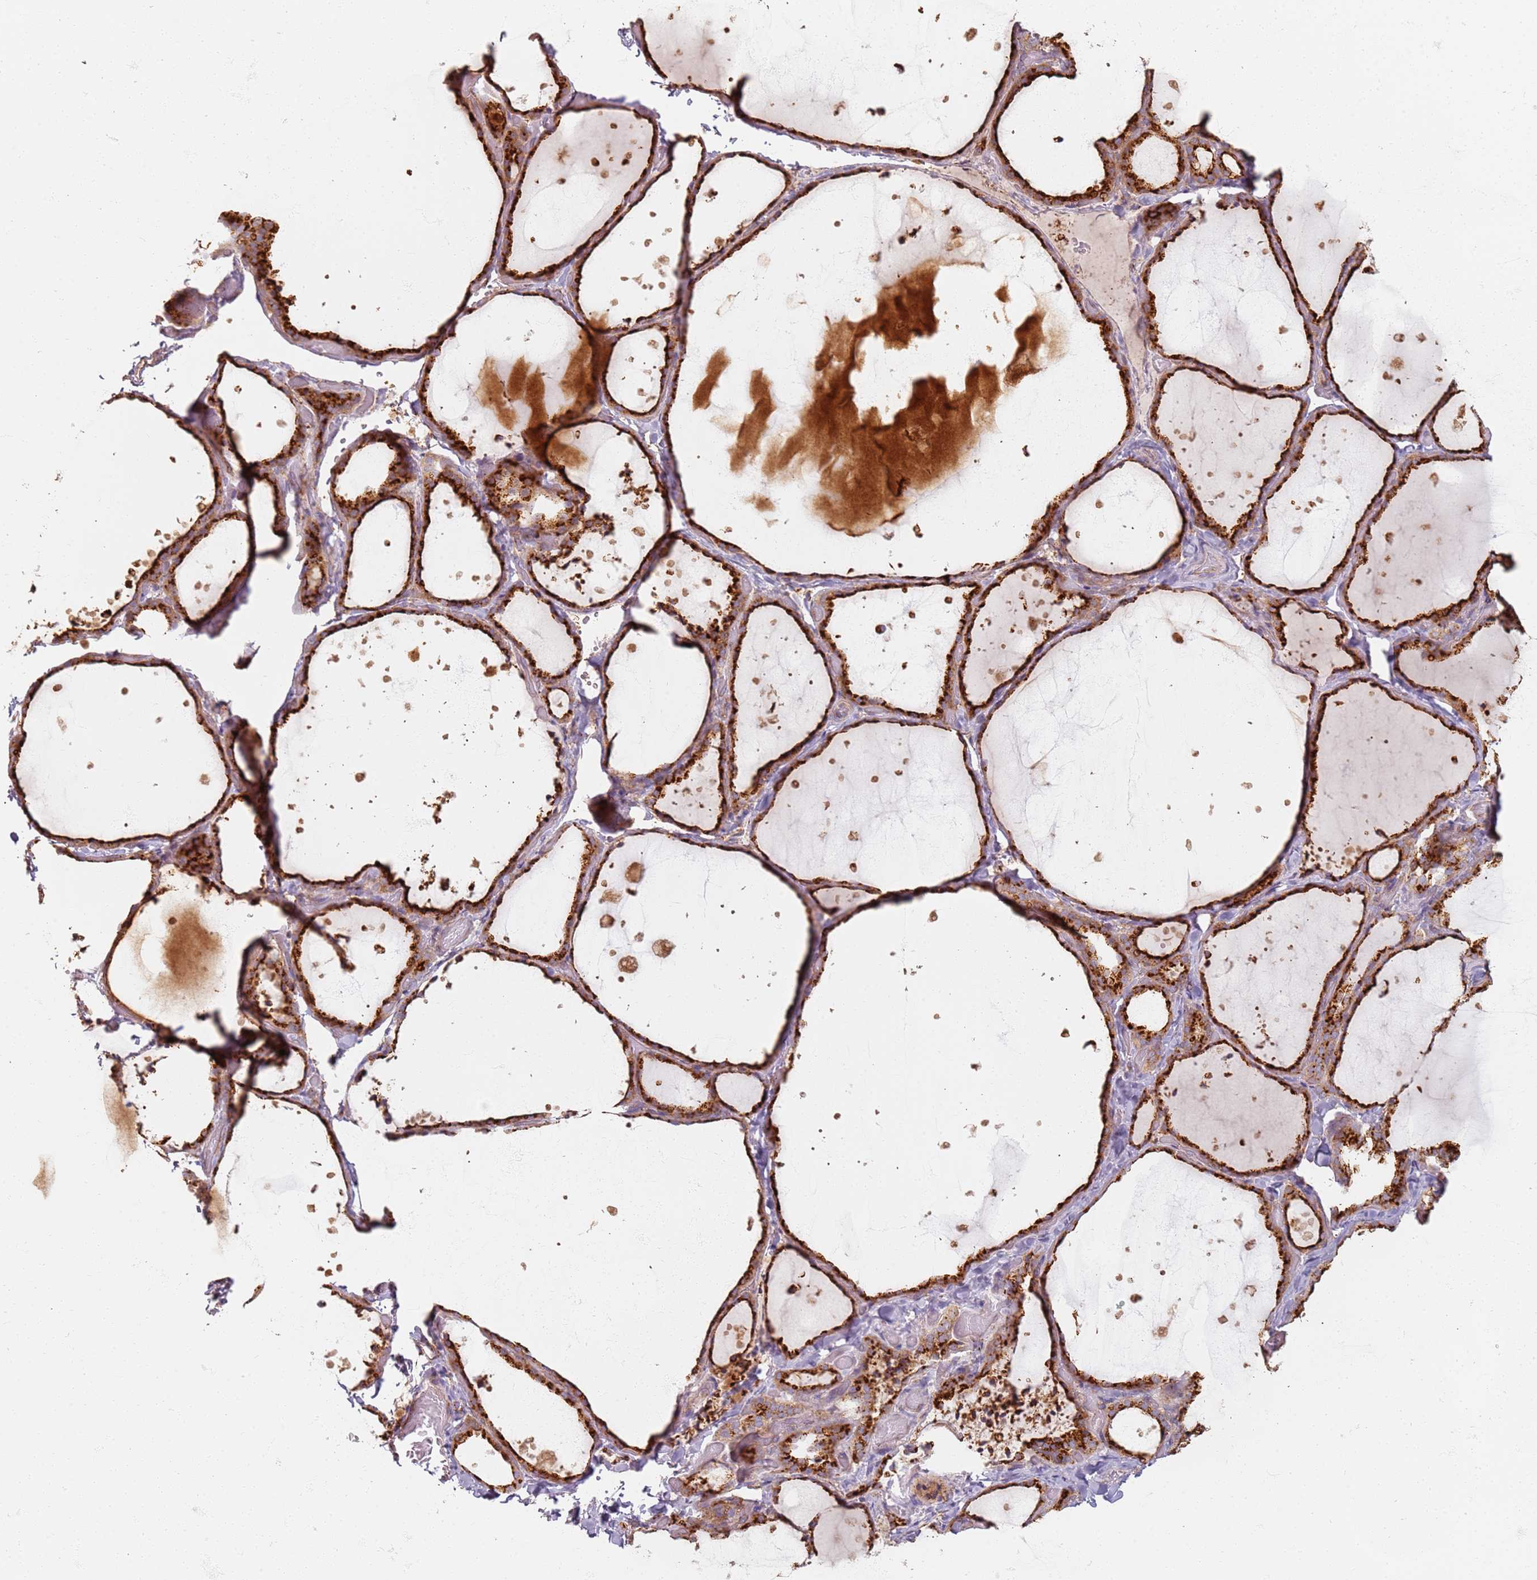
{"staining": {"intensity": "strong", "quantity": ">75%", "location": "cytoplasmic/membranous"}, "tissue": "thyroid gland", "cell_type": "Glandular cells", "image_type": "normal", "snomed": [{"axis": "morphology", "description": "Normal tissue, NOS"}, {"axis": "topography", "description": "Thyroid gland"}], "caption": "Approximately >75% of glandular cells in unremarkable human thyroid gland exhibit strong cytoplasmic/membranous protein positivity as visualized by brown immunohistochemical staining.", "gene": "PROKR2", "patient": {"sex": "female", "age": 44}}